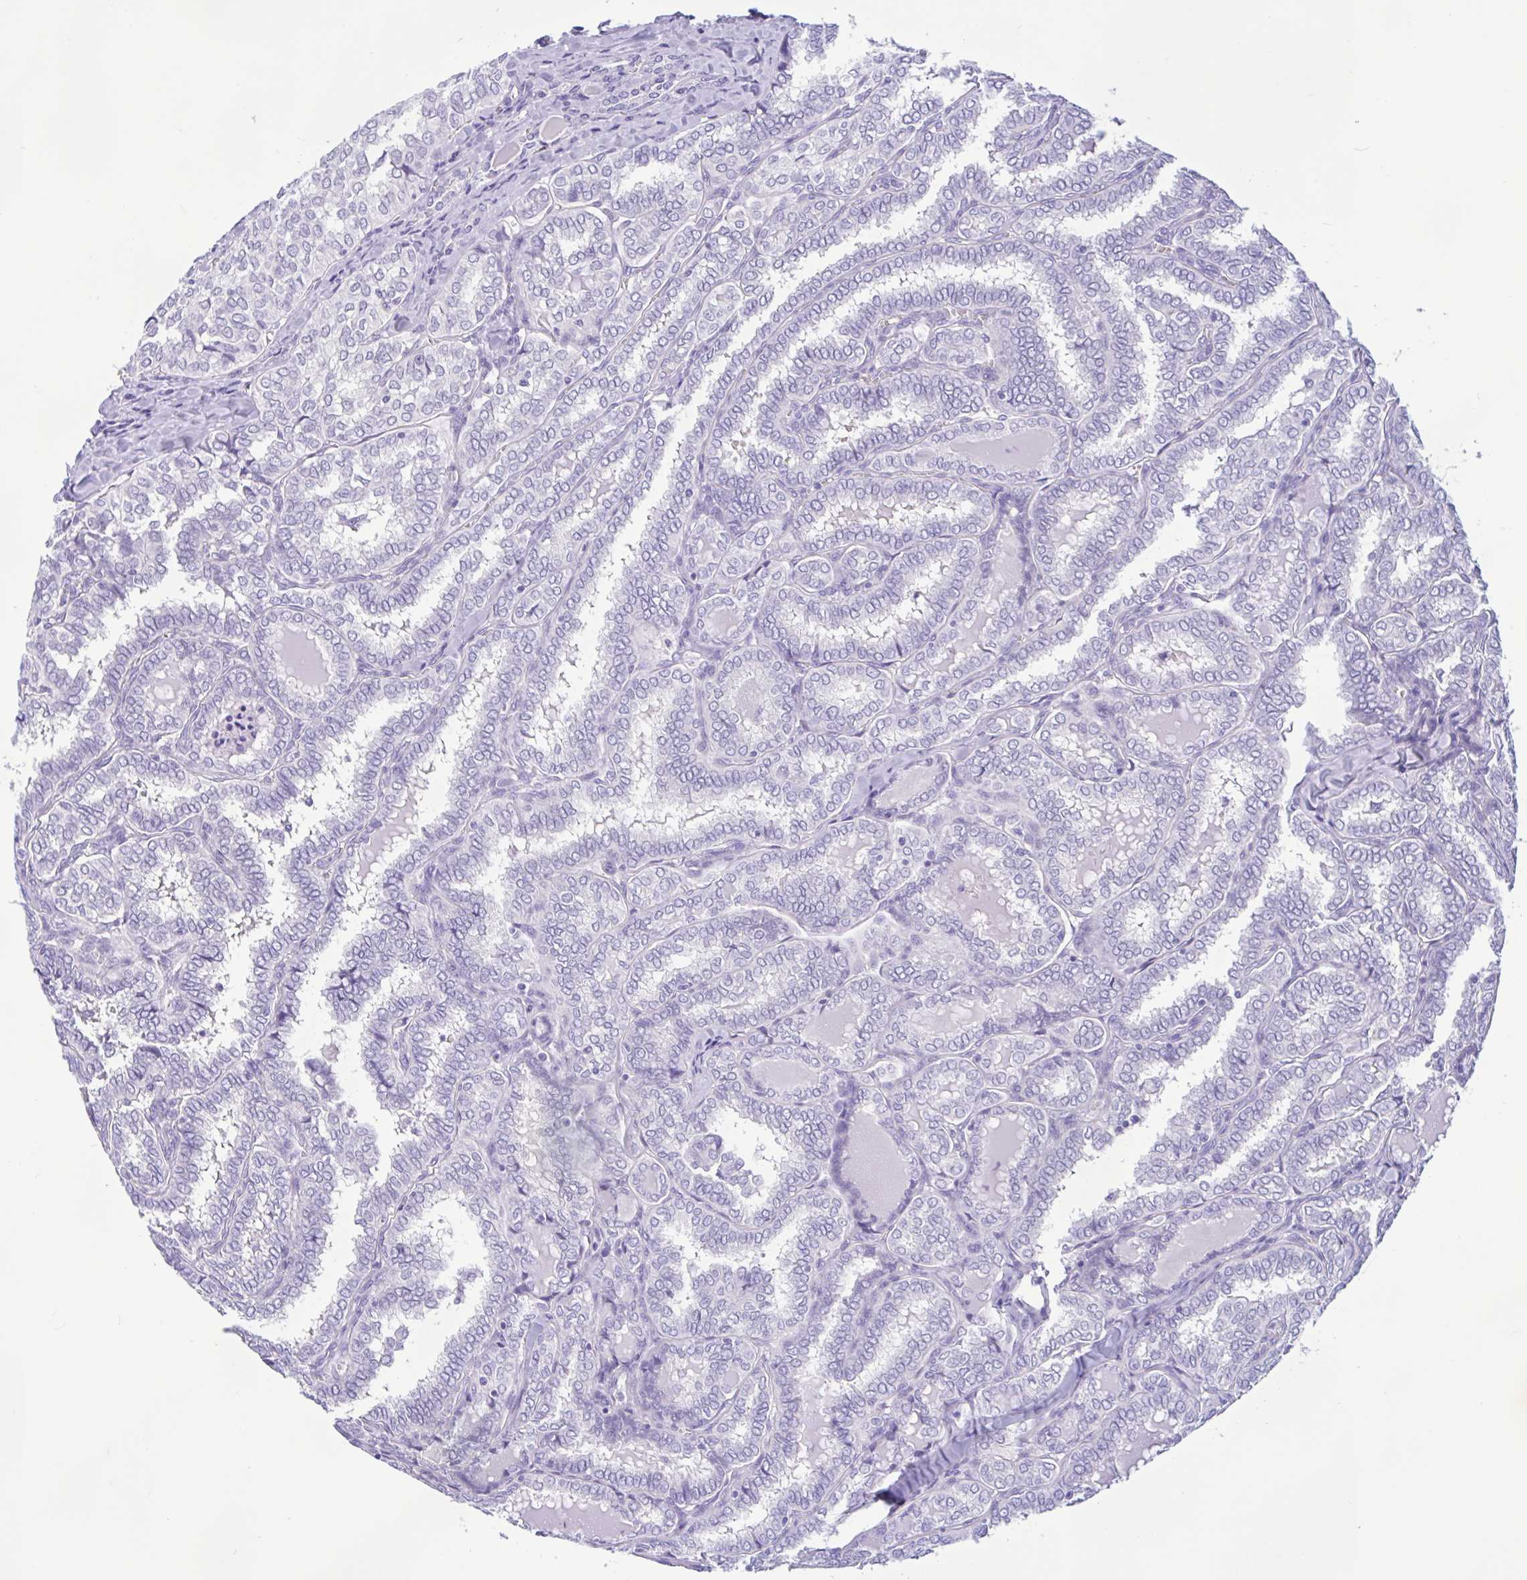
{"staining": {"intensity": "negative", "quantity": "none", "location": "none"}, "tissue": "thyroid cancer", "cell_type": "Tumor cells", "image_type": "cancer", "snomed": [{"axis": "morphology", "description": "Papillary adenocarcinoma, NOS"}, {"axis": "topography", "description": "Thyroid gland"}], "caption": "Immunohistochemical staining of human thyroid papillary adenocarcinoma shows no significant positivity in tumor cells.", "gene": "ZNF319", "patient": {"sex": "female", "age": 30}}